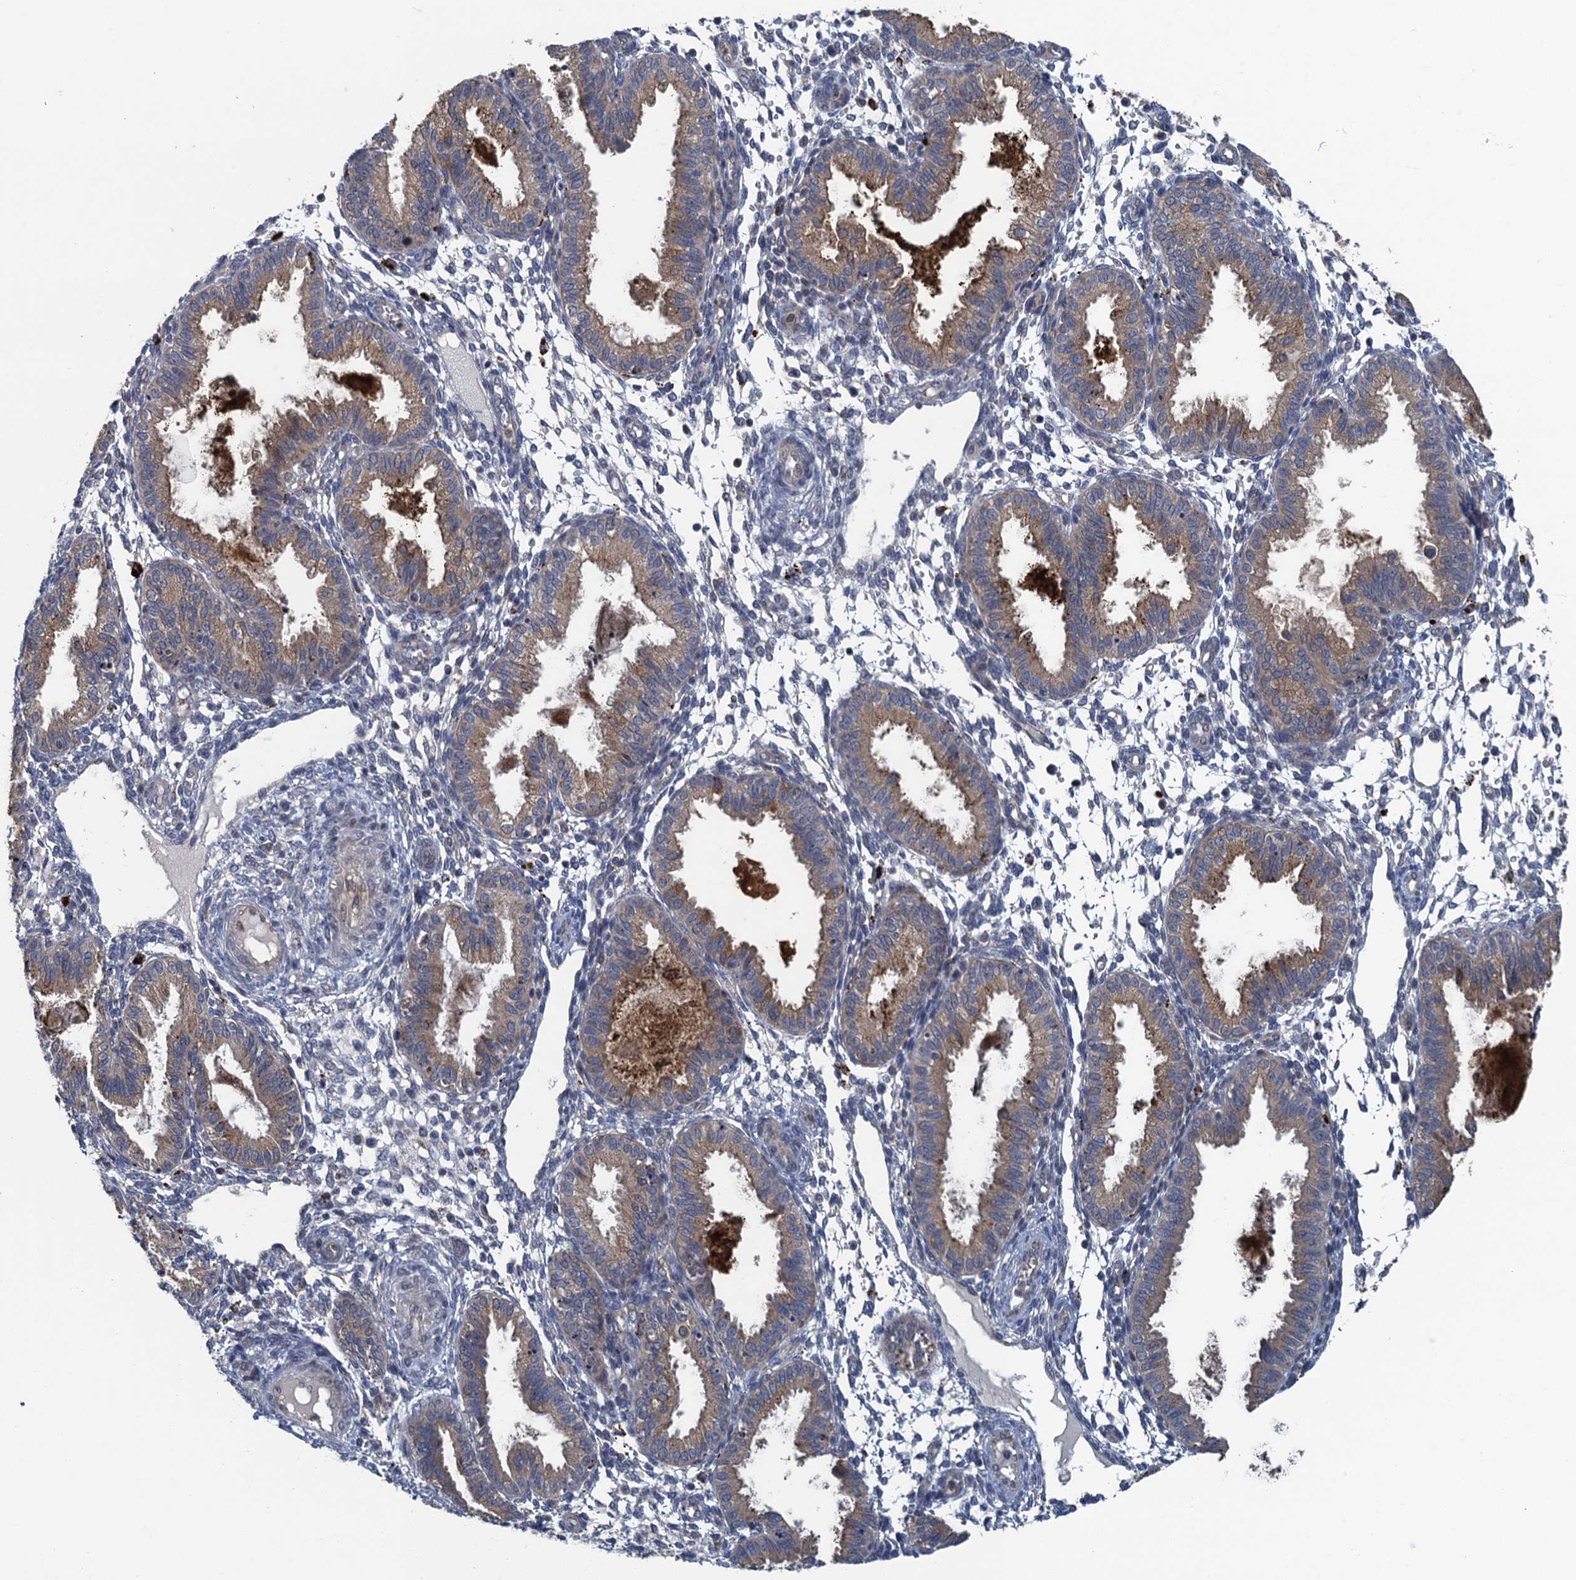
{"staining": {"intensity": "negative", "quantity": "none", "location": "none"}, "tissue": "endometrium", "cell_type": "Cells in endometrial stroma", "image_type": "normal", "snomed": [{"axis": "morphology", "description": "Normal tissue, NOS"}, {"axis": "topography", "description": "Endometrium"}], "caption": "DAB immunohistochemical staining of normal human endometrium displays no significant expression in cells in endometrial stroma.", "gene": "KBTBD8", "patient": {"sex": "female", "age": 33}}